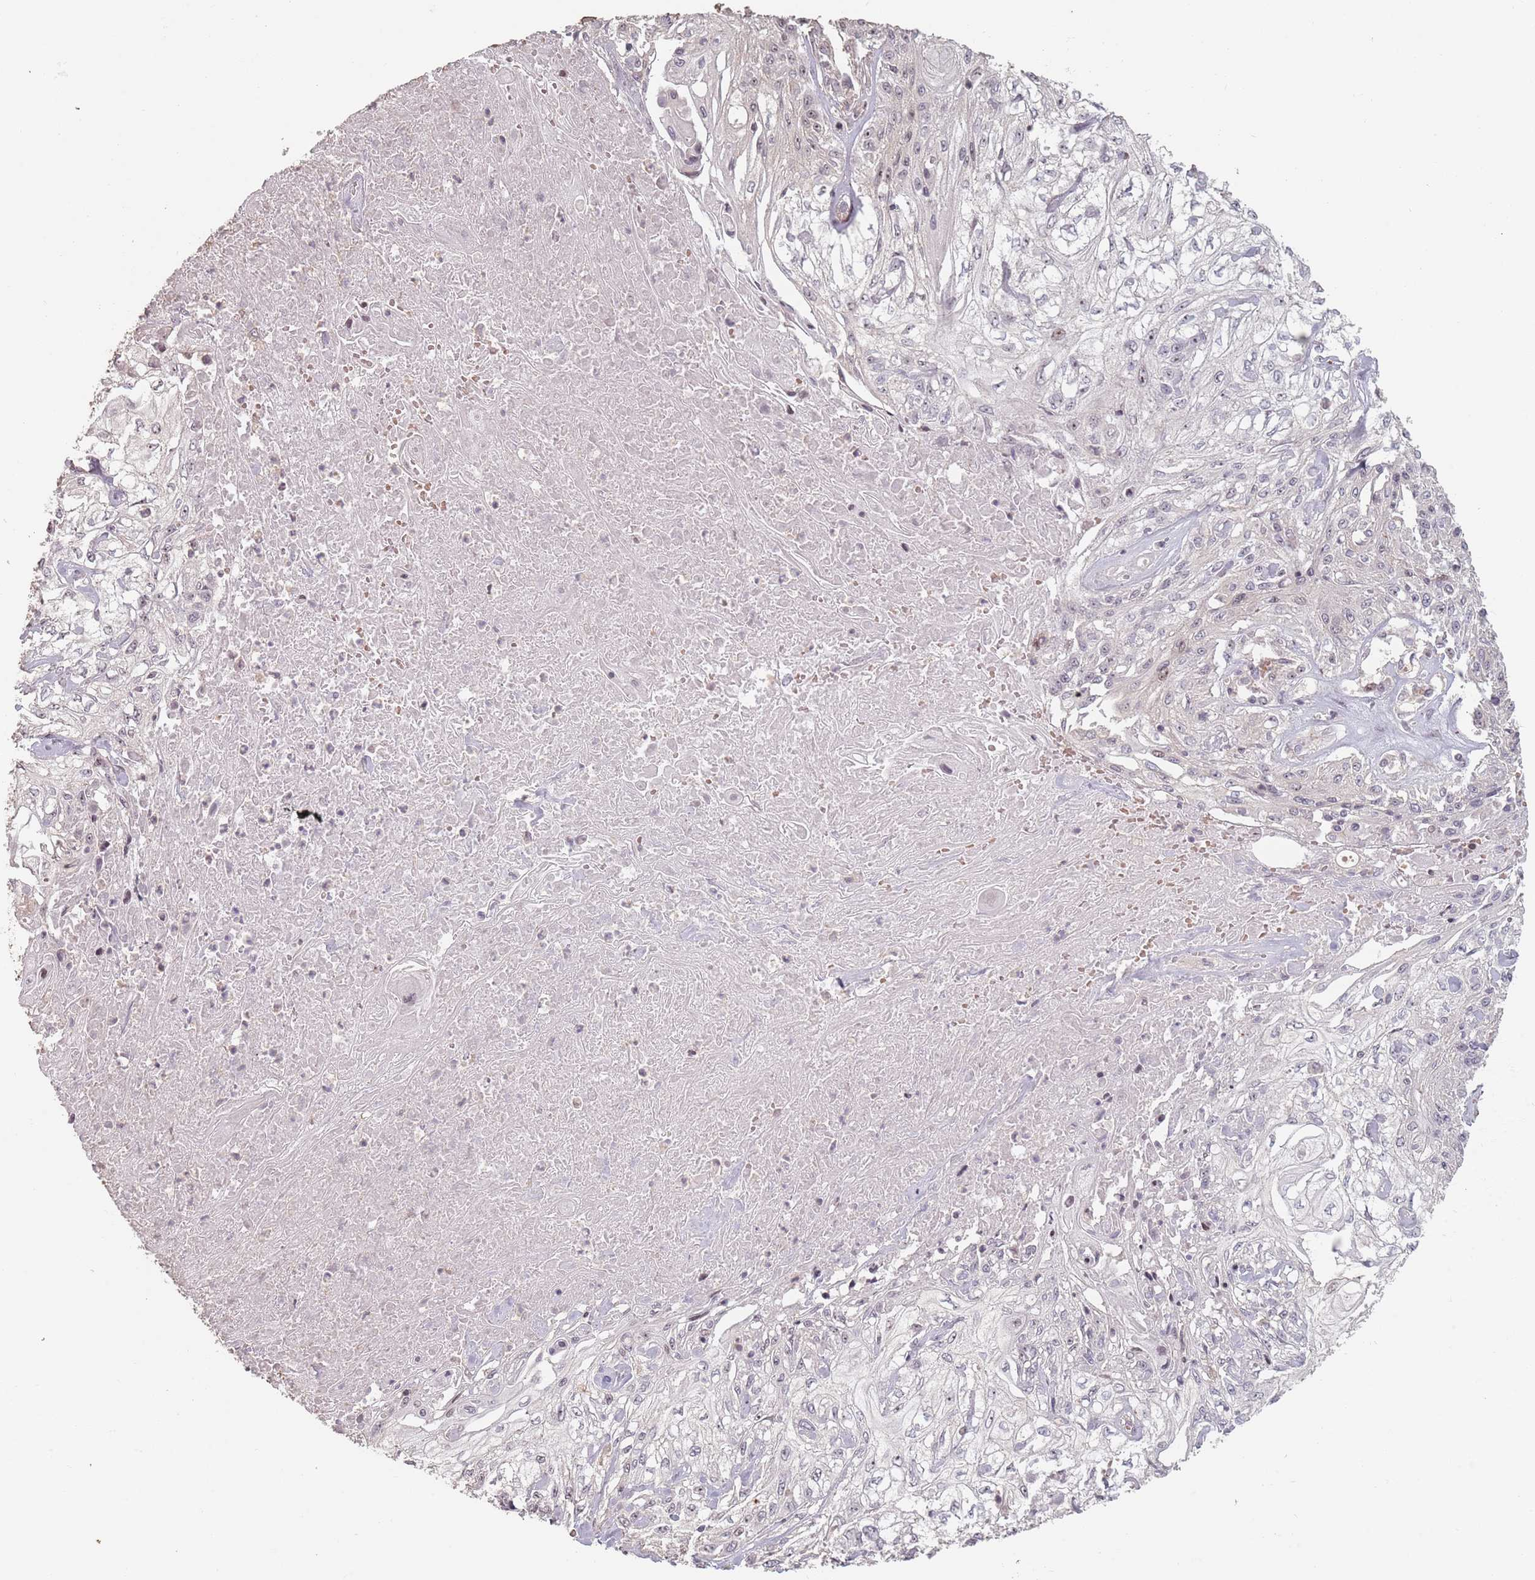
{"staining": {"intensity": "weak", "quantity": "<25%", "location": "nuclear"}, "tissue": "skin cancer", "cell_type": "Tumor cells", "image_type": "cancer", "snomed": [{"axis": "morphology", "description": "Squamous cell carcinoma, NOS"}, {"axis": "morphology", "description": "Squamous cell carcinoma, metastatic, NOS"}, {"axis": "topography", "description": "Skin"}, {"axis": "topography", "description": "Lymph node"}], "caption": "The photomicrograph displays no significant positivity in tumor cells of metastatic squamous cell carcinoma (skin).", "gene": "ADTRP", "patient": {"sex": "male", "age": 75}}